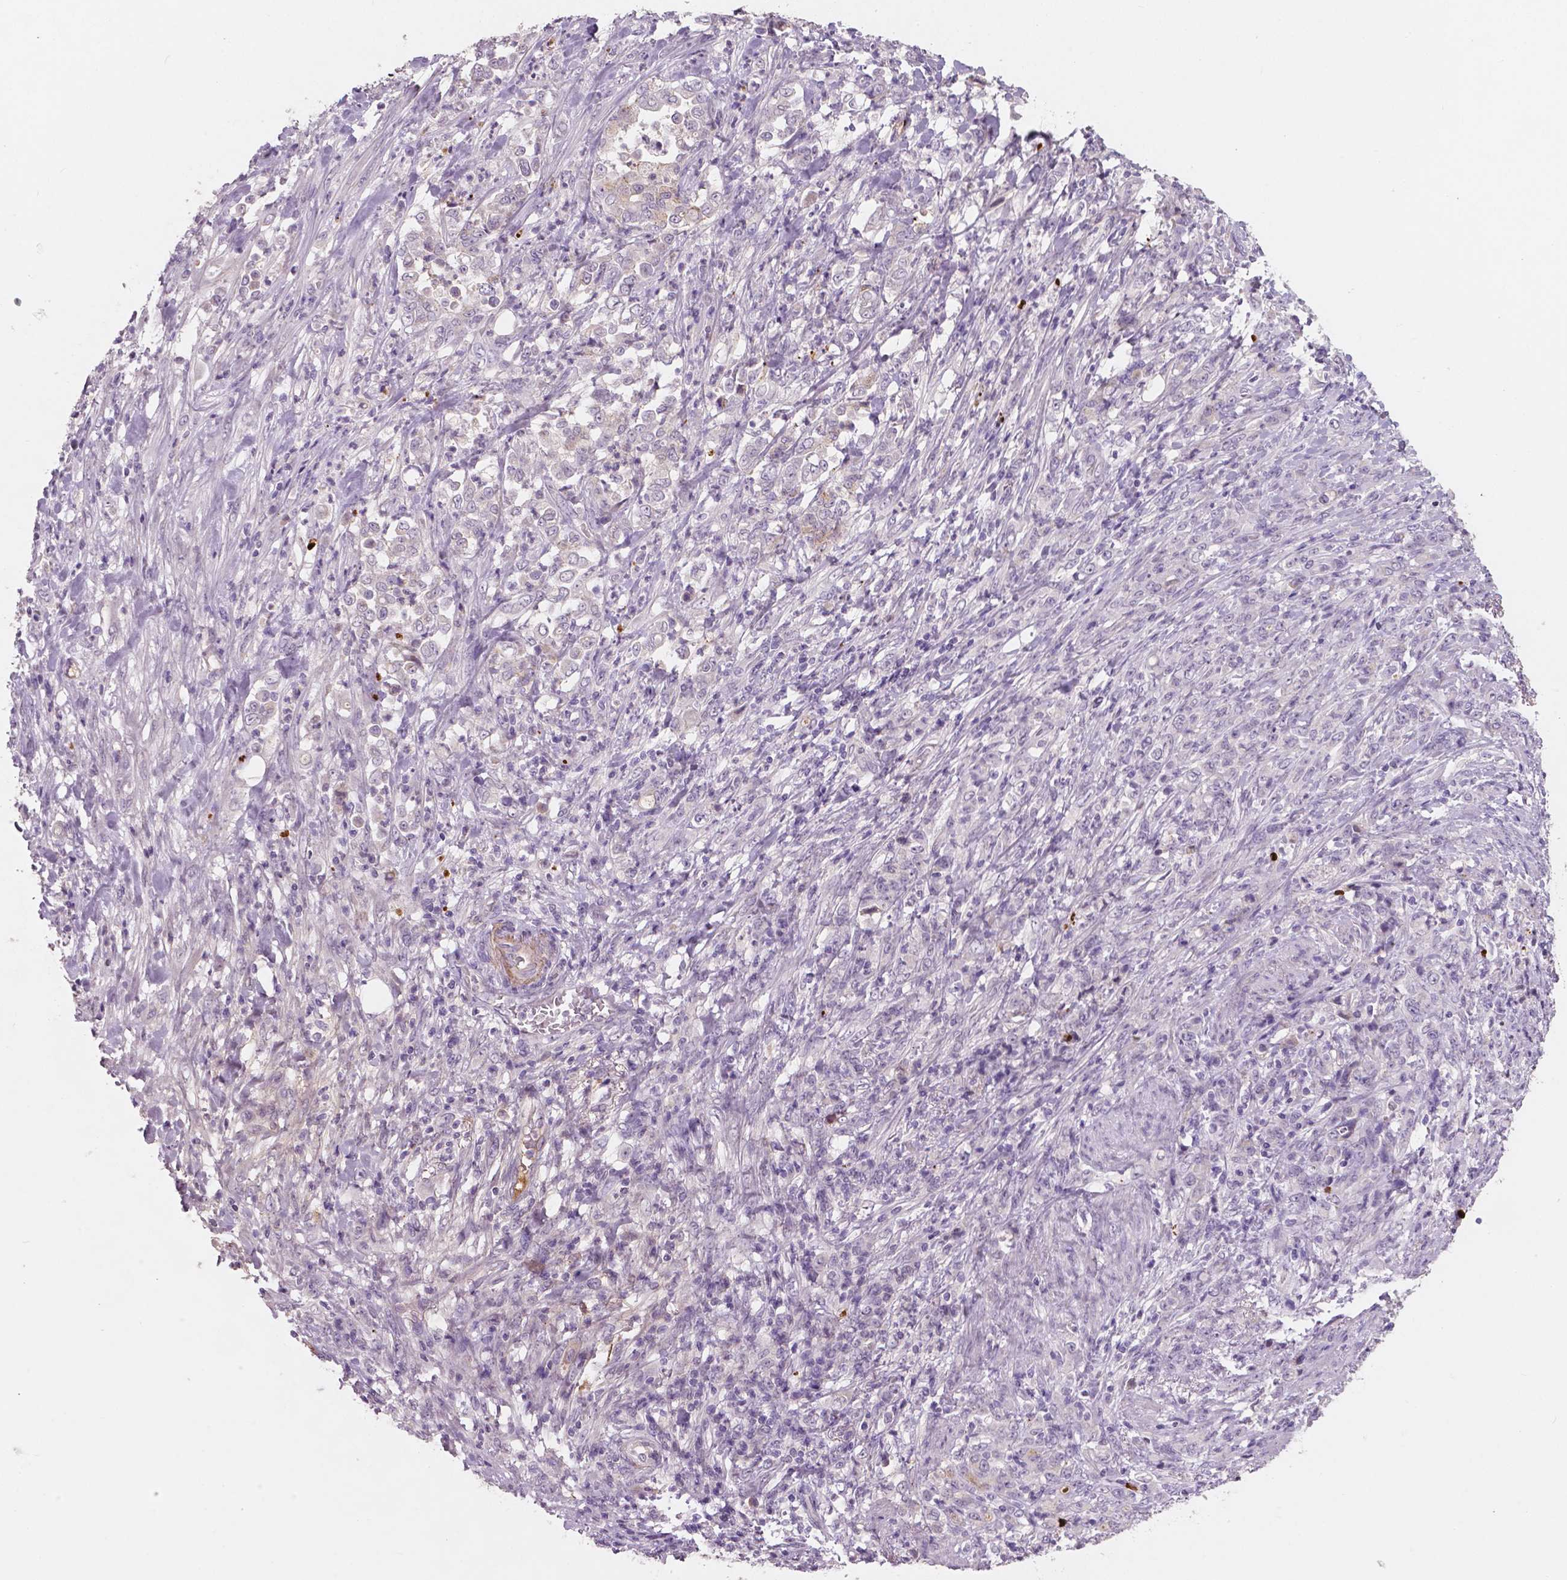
{"staining": {"intensity": "negative", "quantity": "none", "location": "none"}, "tissue": "stomach cancer", "cell_type": "Tumor cells", "image_type": "cancer", "snomed": [{"axis": "morphology", "description": "Adenocarcinoma, NOS"}, {"axis": "topography", "description": "Stomach"}], "caption": "IHC photomicrograph of human stomach cancer (adenocarcinoma) stained for a protein (brown), which exhibits no staining in tumor cells.", "gene": "APOA4", "patient": {"sex": "female", "age": 79}}